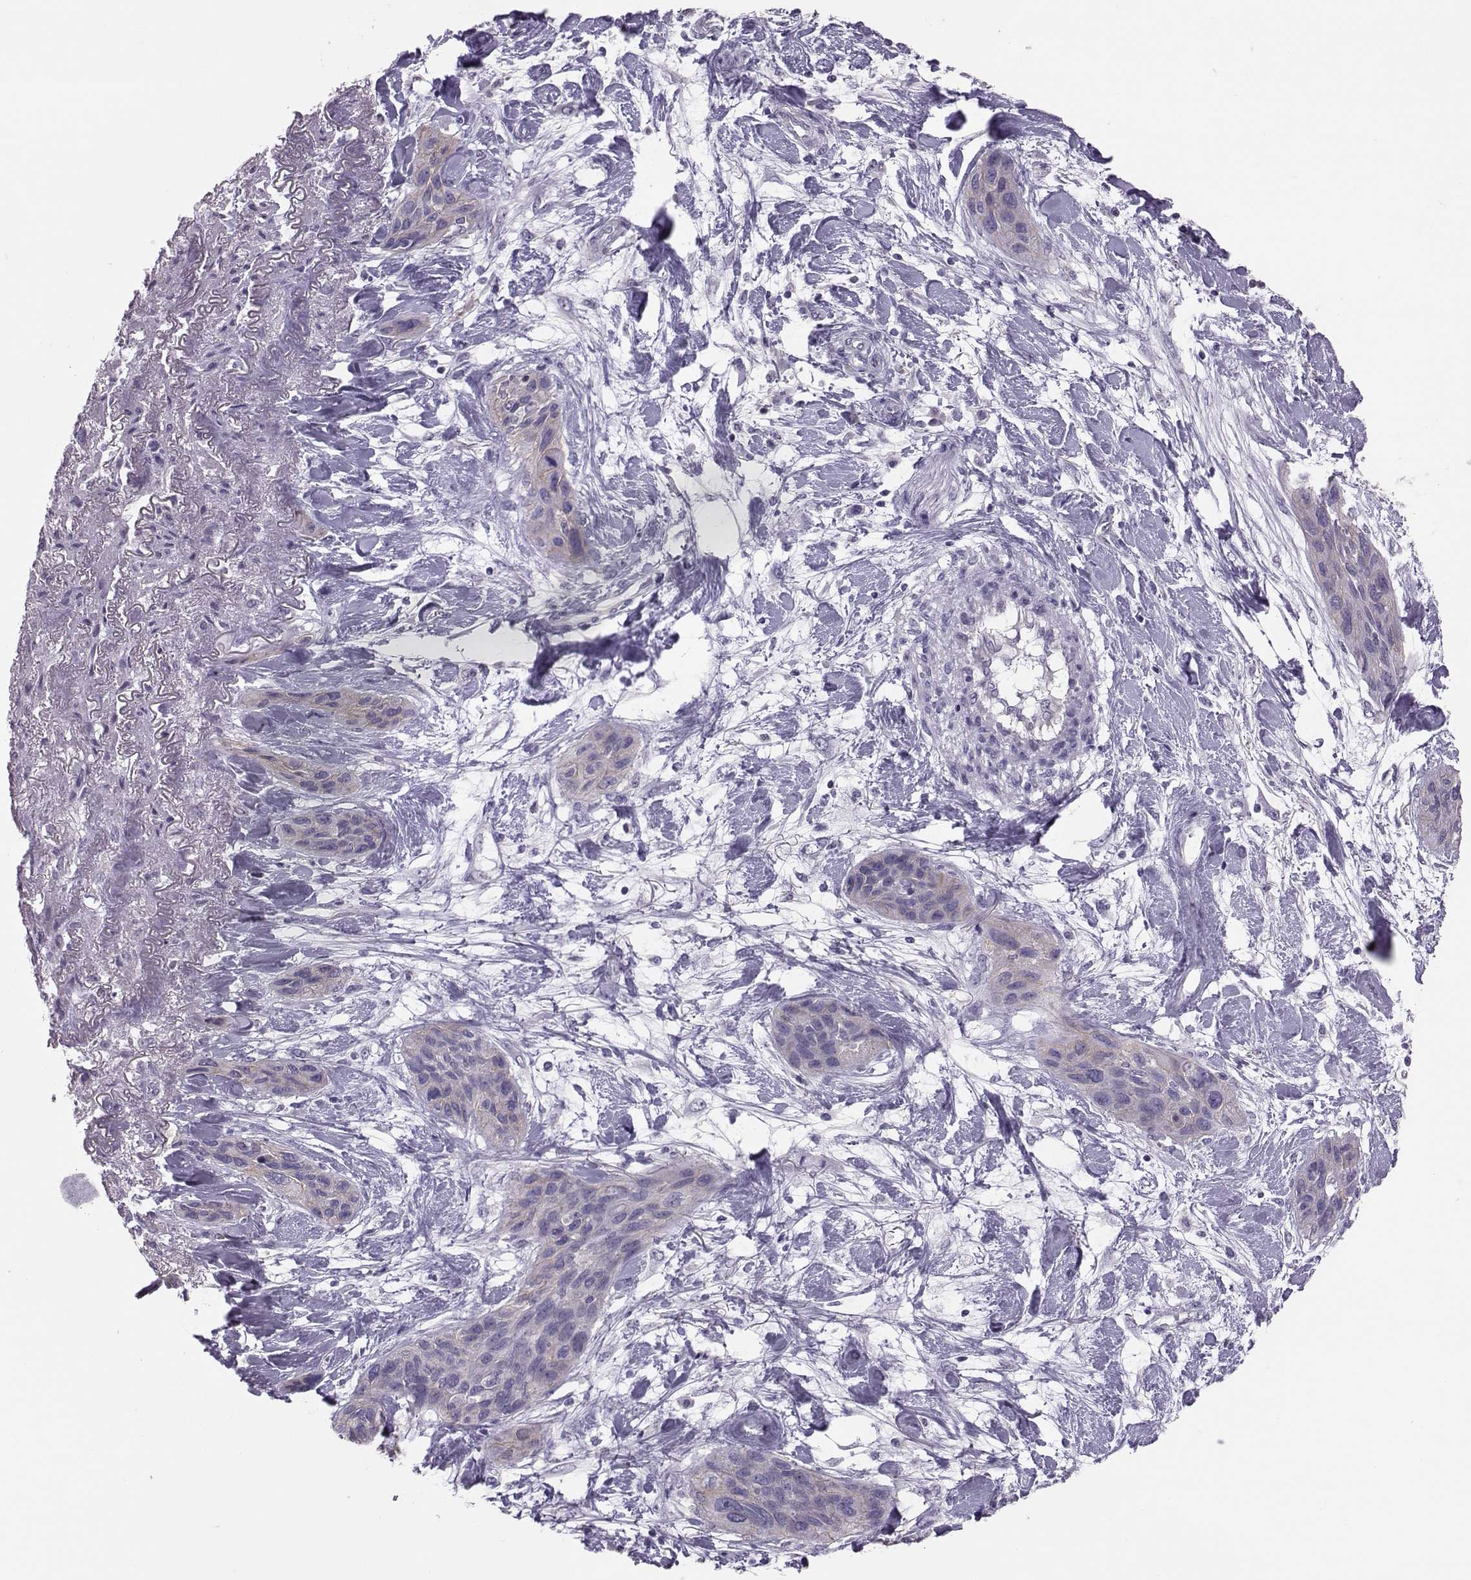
{"staining": {"intensity": "weak", "quantity": "<25%", "location": "cytoplasmic/membranous"}, "tissue": "lung cancer", "cell_type": "Tumor cells", "image_type": "cancer", "snomed": [{"axis": "morphology", "description": "Squamous cell carcinoma, NOS"}, {"axis": "topography", "description": "Lung"}], "caption": "Tumor cells show no significant protein expression in lung cancer.", "gene": "DNAAF1", "patient": {"sex": "female", "age": 70}}